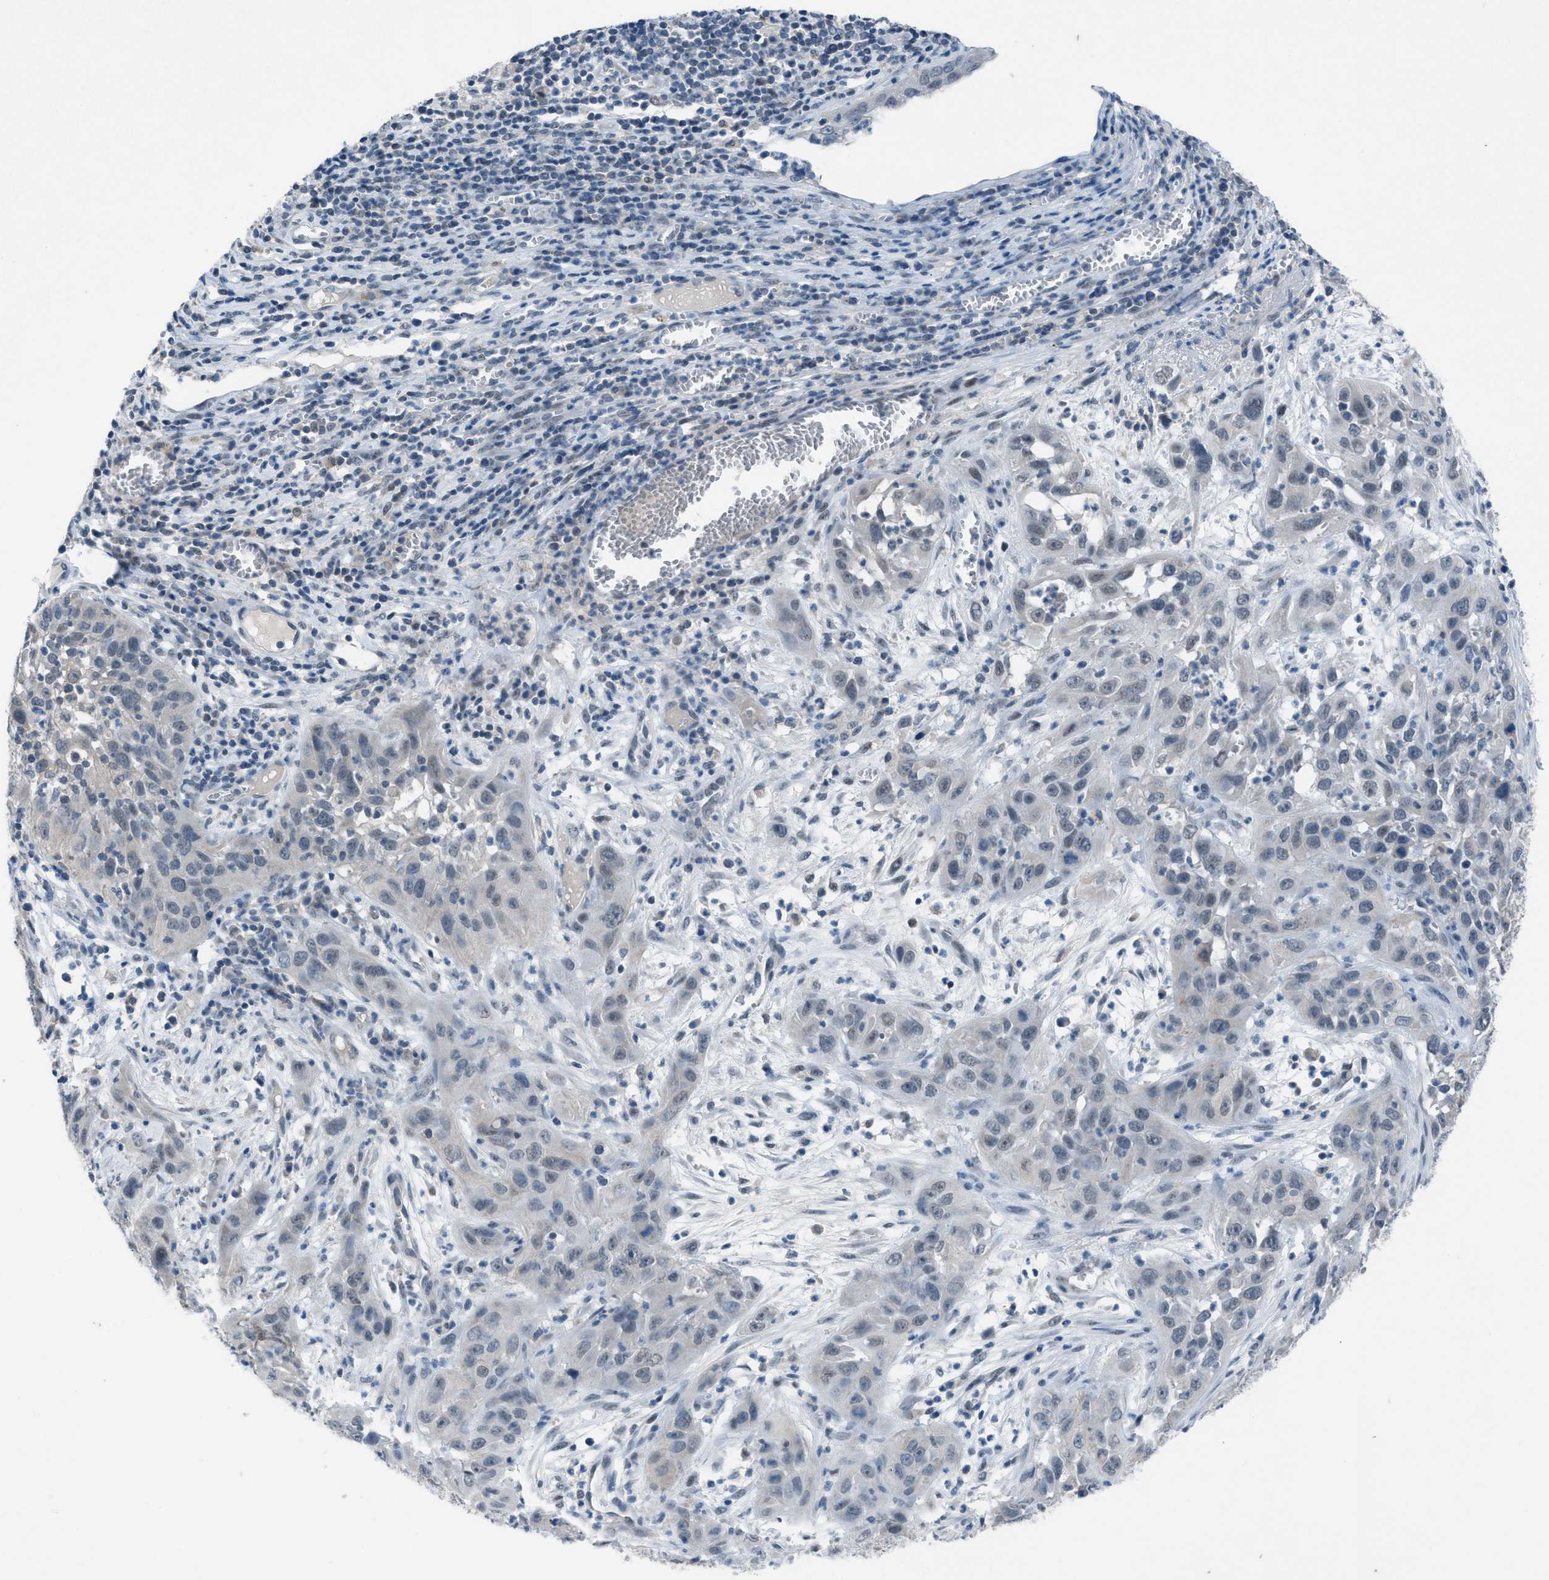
{"staining": {"intensity": "negative", "quantity": "none", "location": "none"}, "tissue": "cervical cancer", "cell_type": "Tumor cells", "image_type": "cancer", "snomed": [{"axis": "morphology", "description": "Squamous cell carcinoma, NOS"}, {"axis": "topography", "description": "Cervix"}], "caption": "Immunohistochemical staining of cervical cancer demonstrates no significant expression in tumor cells.", "gene": "ANAPC11", "patient": {"sex": "female", "age": 32}}